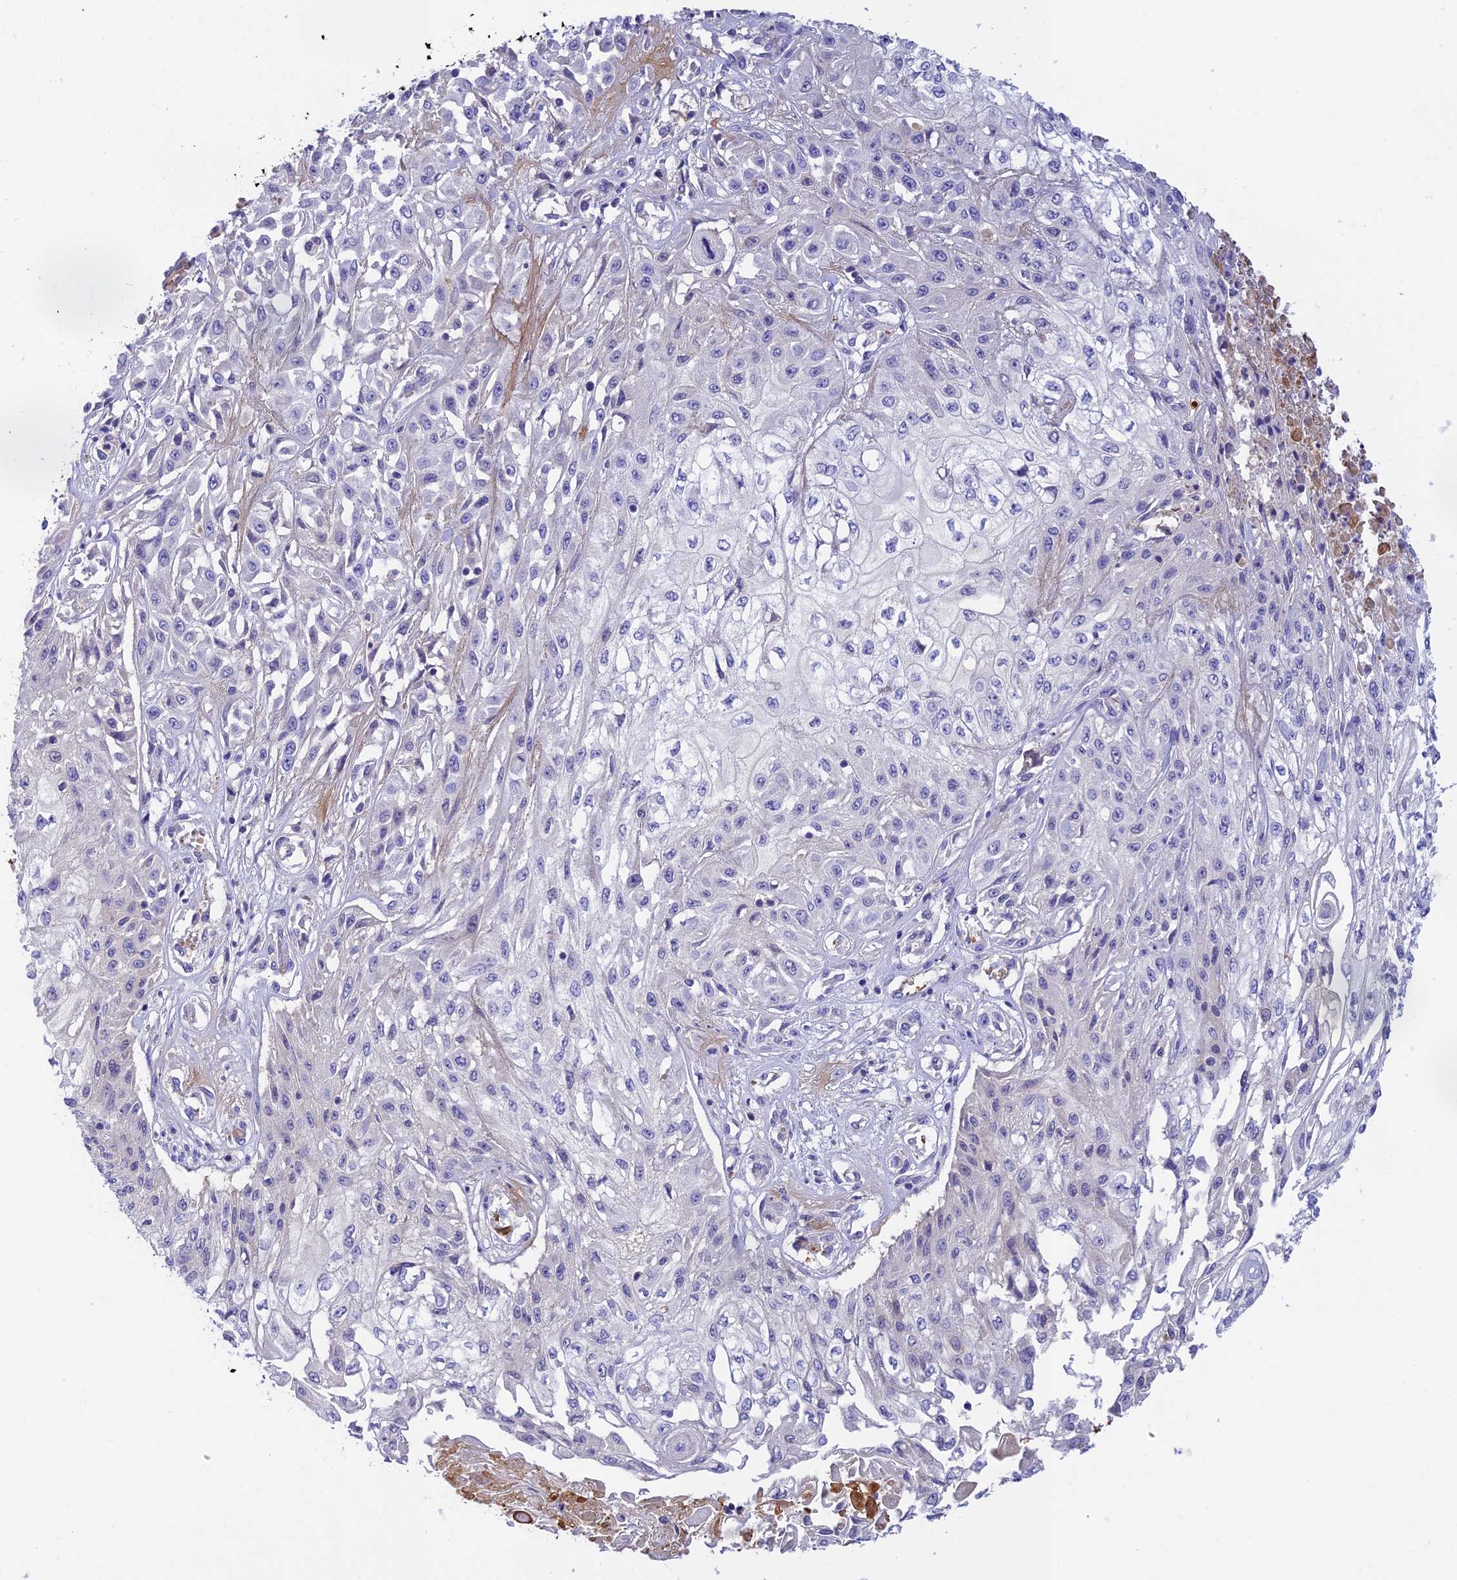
{"staining": {"intensity": "negative", "quantity": "none", "location": "none"}, "tissue": "skin cancer", "cell_type": "Tumor cells", "image_type": "cancer", "snomed": [{"axis": "morphology", "description": "Squamous cell carcinoma, NOS"}, {"axis": "morphology", "description": "Squamous cell carcinoma, metastatic, NOS"}, {"axis": "topography", "description": "Skin"}, {"axis": "topography", "description": "Lymph node"}], "caption": "Tumor cells show no significant protein expression in skin squamous cell carcinoma.", "gene": "HDHD2", "patient": {"sex": "male", "age": 75}}